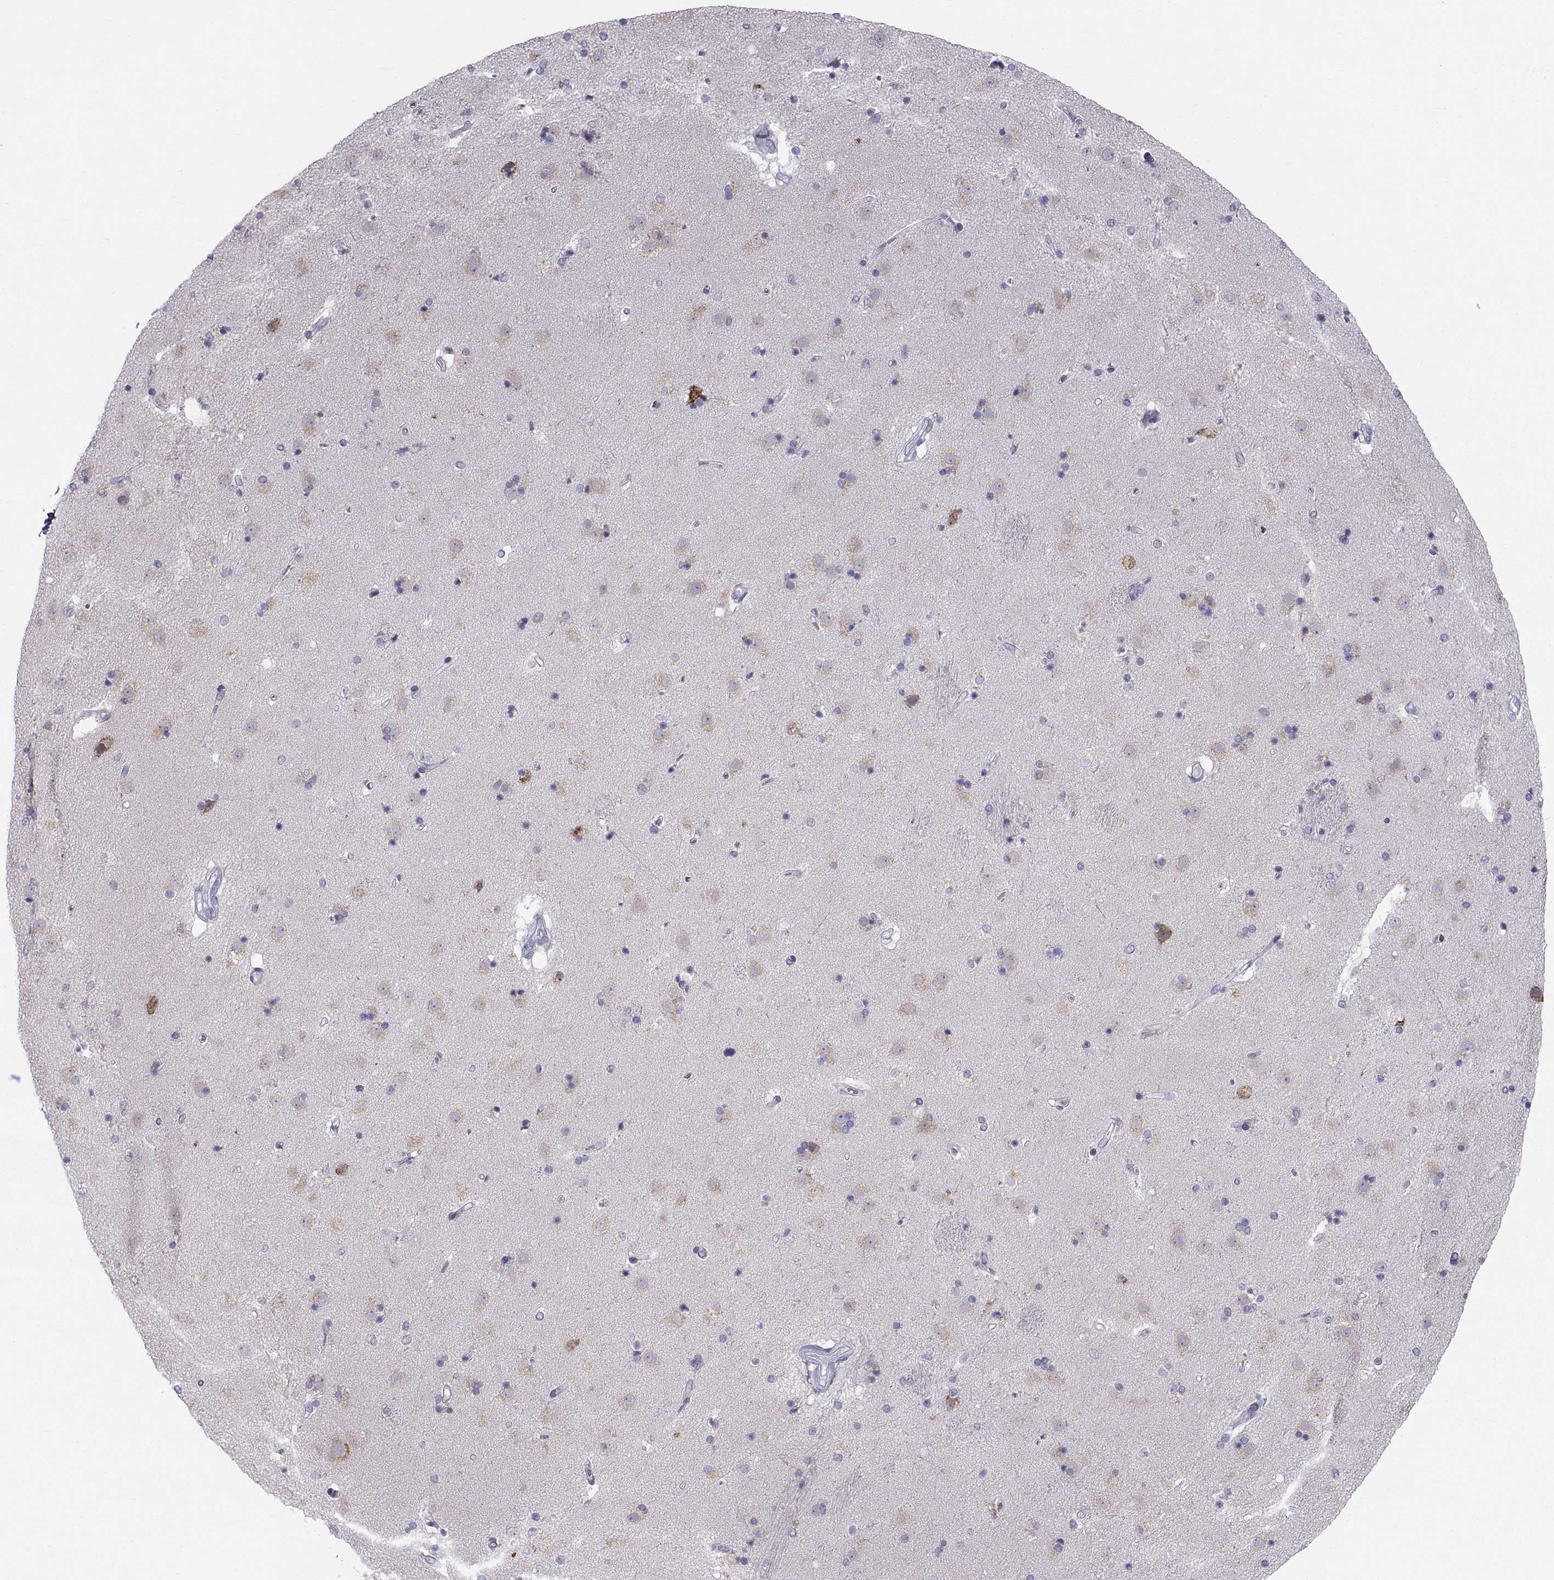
{"staining": {"intensity": "negative", "quantity": "none", "location": "none"}, "tissue": "caudate", "cell_type": "Glial cells", "image_type": "normal", "snomed": [{"axis": "morphology", "description": "Normal tissue, NOS"}, {"axis": "topography", "description": "Lateral ventricle wall"}], "caption": "Immunohistochemistry (IHC) of normal caudate demonstrates no expression in glial cells.", "gene": "ERO1A", "patient": {"sex": "male", "age": 54}}